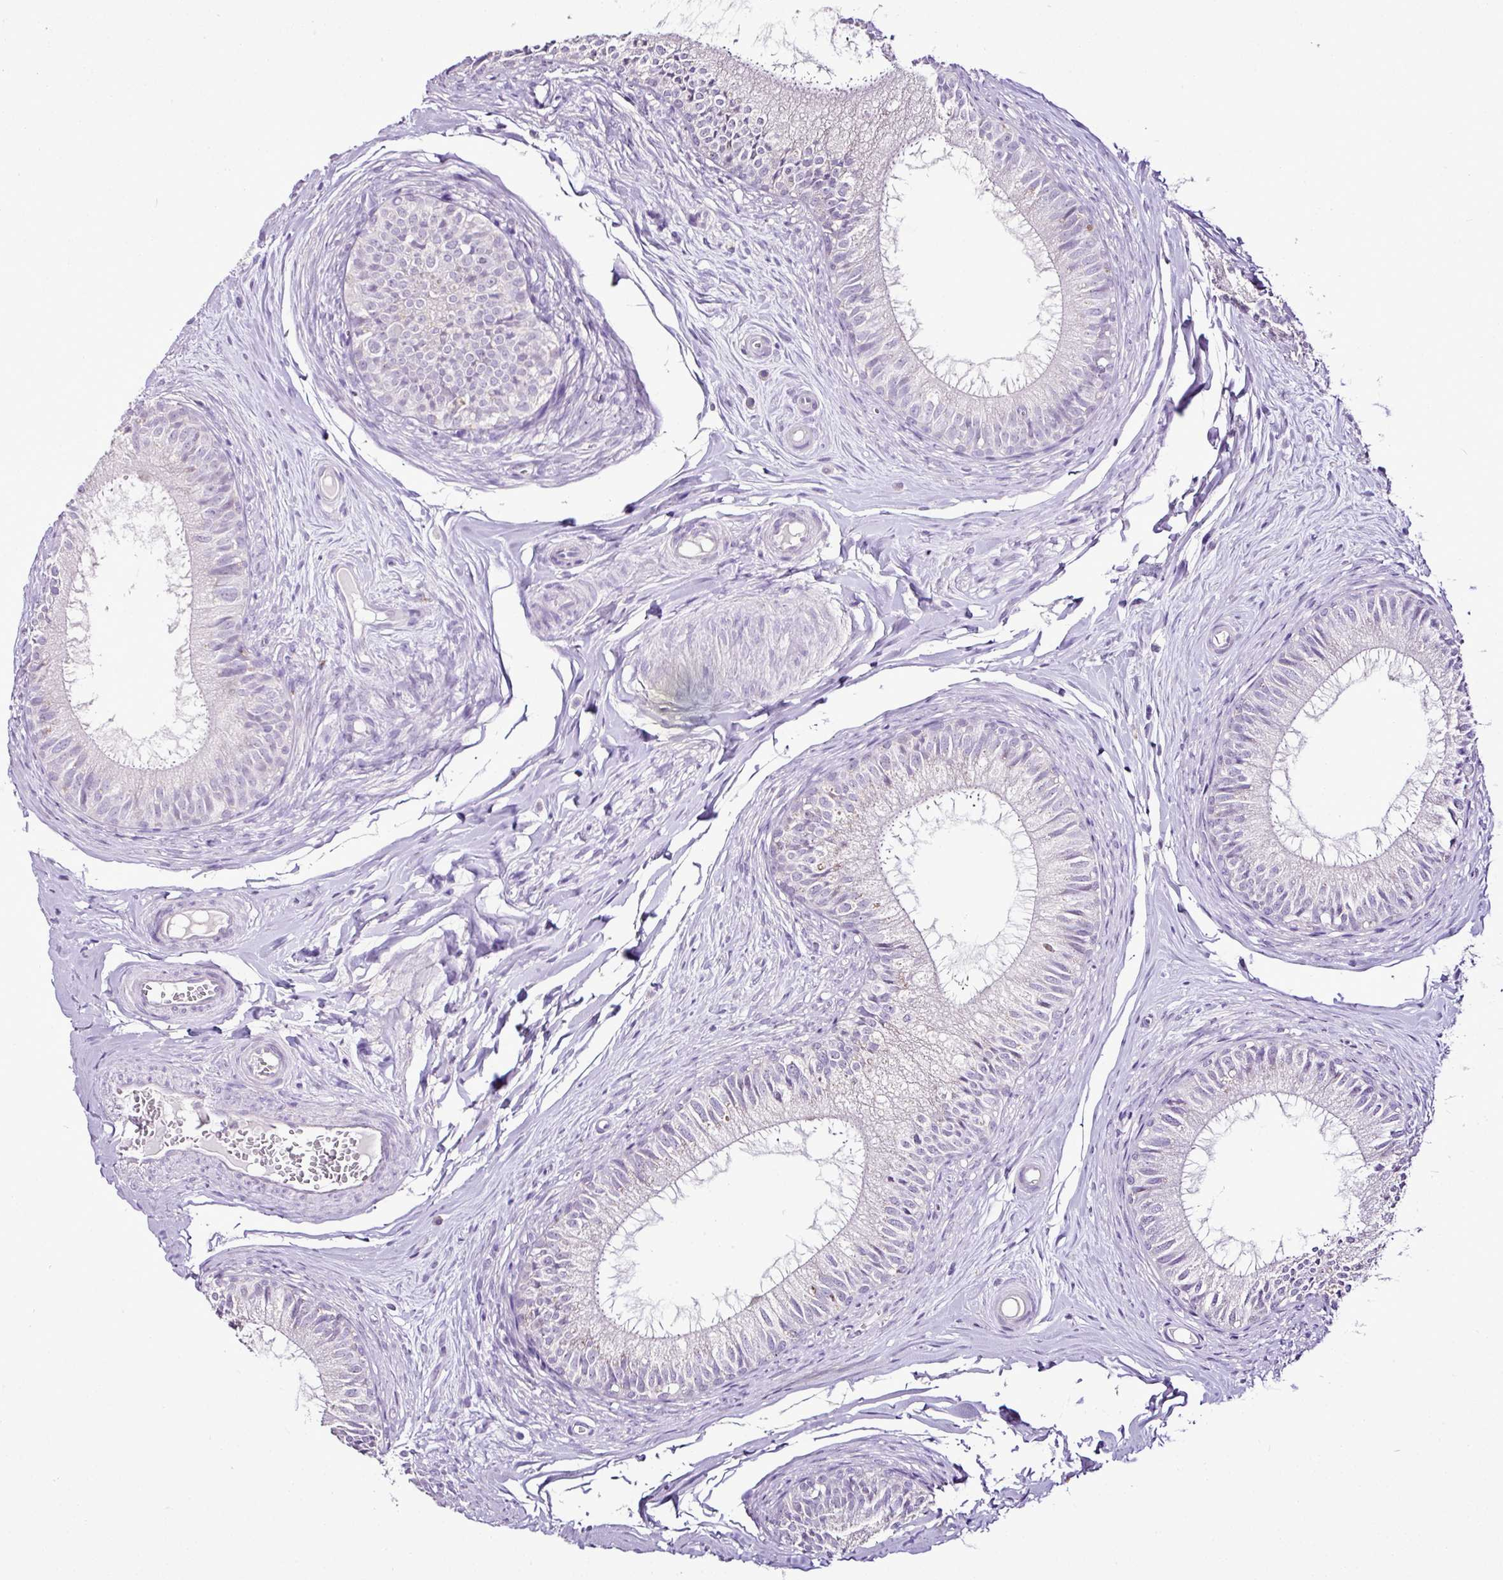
{"staining": {"intensity": "negative", "quantity": "none", "location": "none"}, "tissue": "epididymis", "cell_type": "Glandular cells", "image_type": "normal", "snomed": [{"axis": "morphology", "description": "Normal tissue, NOS"}, {"axis": "topography", "description": "Epididymis"}], "caption": "High power microscopy micrograph of an immunohistochemistry image of normal epididymis, revealing no significant expression in glandular cells. (DAB IHC visualized using brightfield microscopy, high magnification).", "gene": "ESR1", "patient": {"sex": "male", "age": 25}}